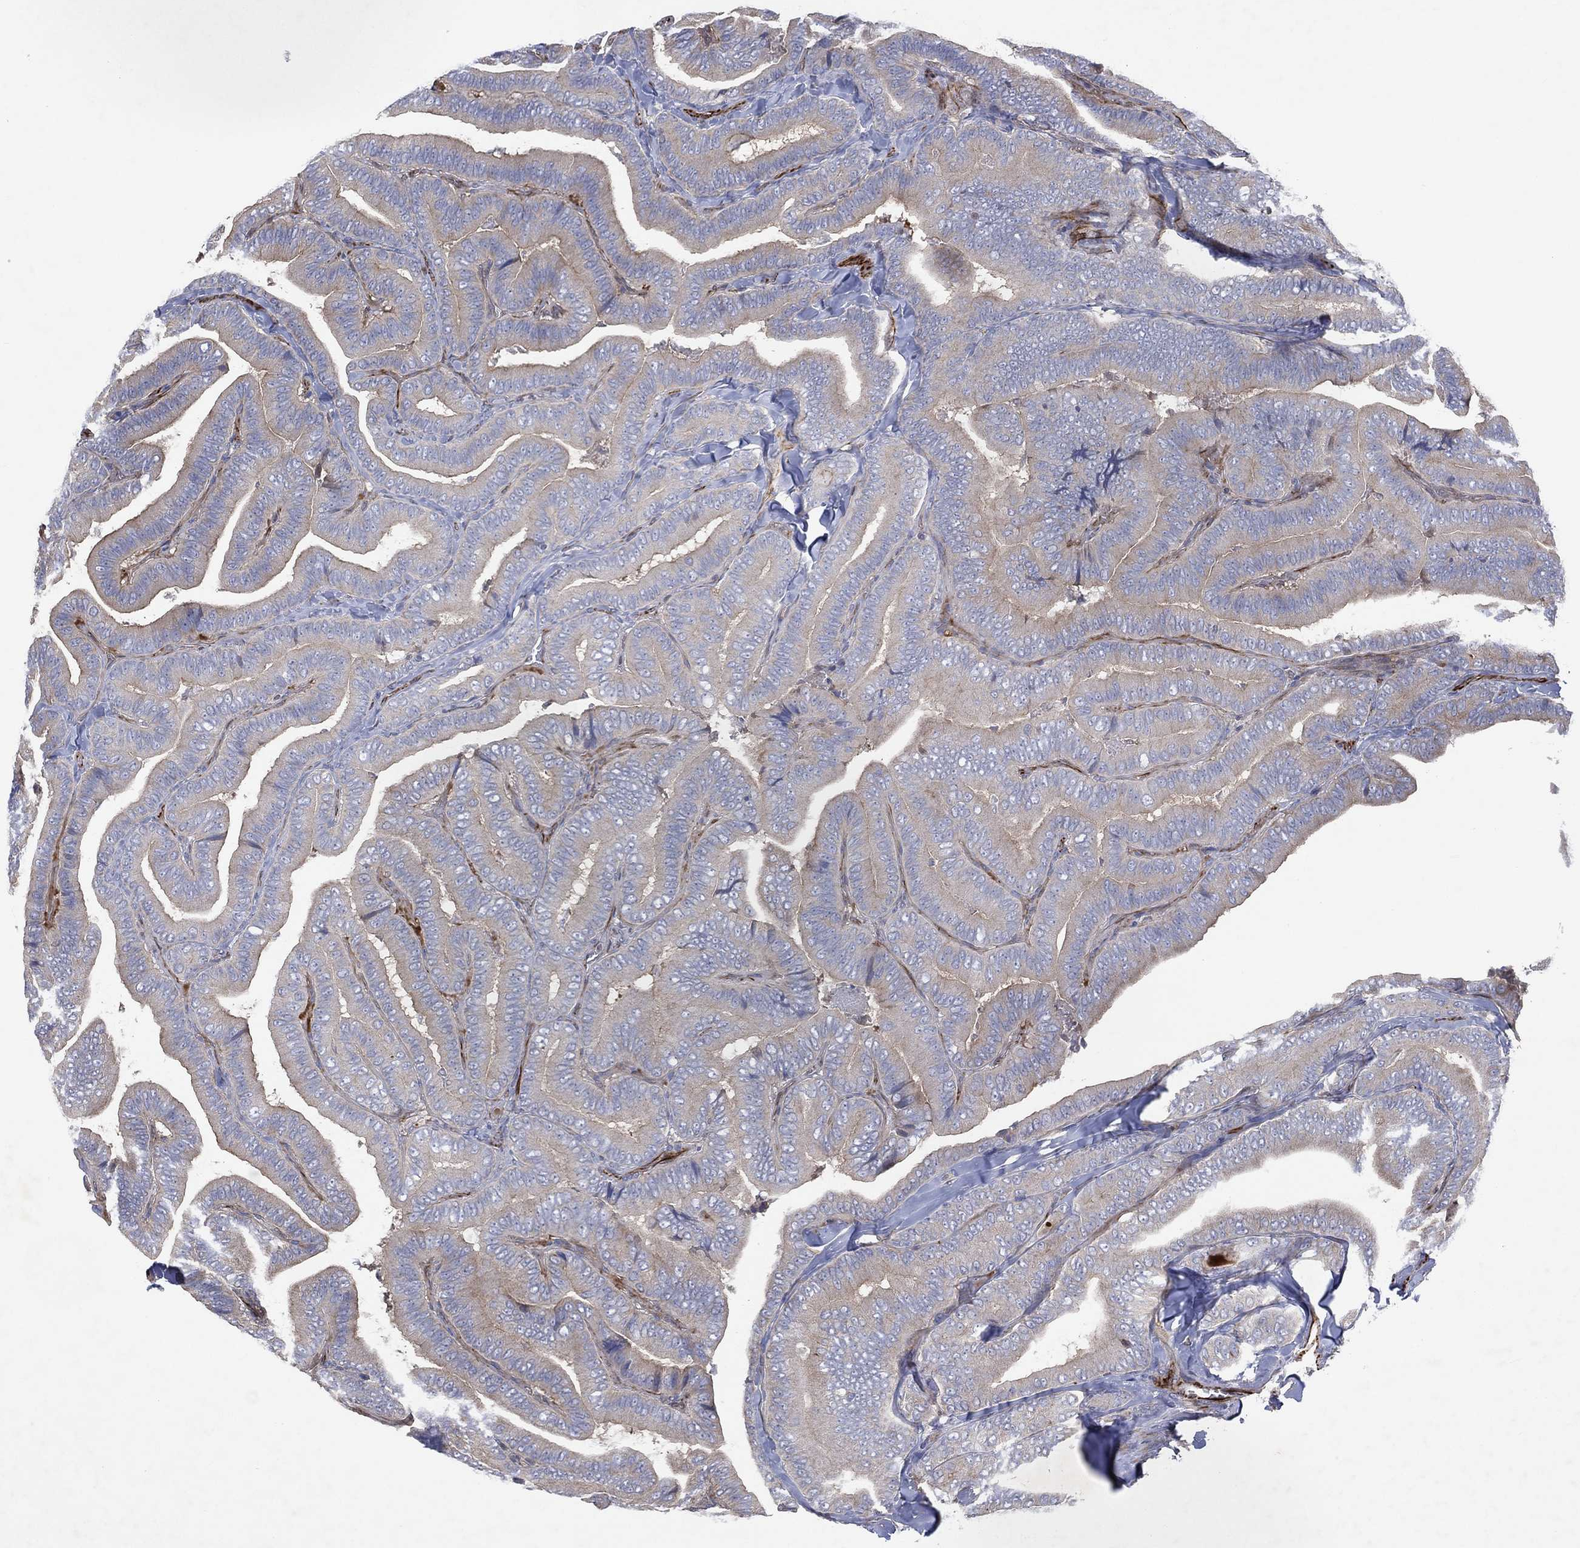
{"staining": {"intensity": "negative", "quantity": "none", "location": "none"}, "tissue": "thyroid cancer", "cell_type": "Tumor cells", "image_type": "cancer", "snomed": [{"axis": "morphology", "description": "Papillary adenocarcinoma, NOS"}, {"axis": "topography", "description": "Thyroid gland"}], "caption": "An image of human thyroid cancer is negative for staining in tumor cells.", "gene": "FLI1", "patient": {"sex": "male", "age": 61}}